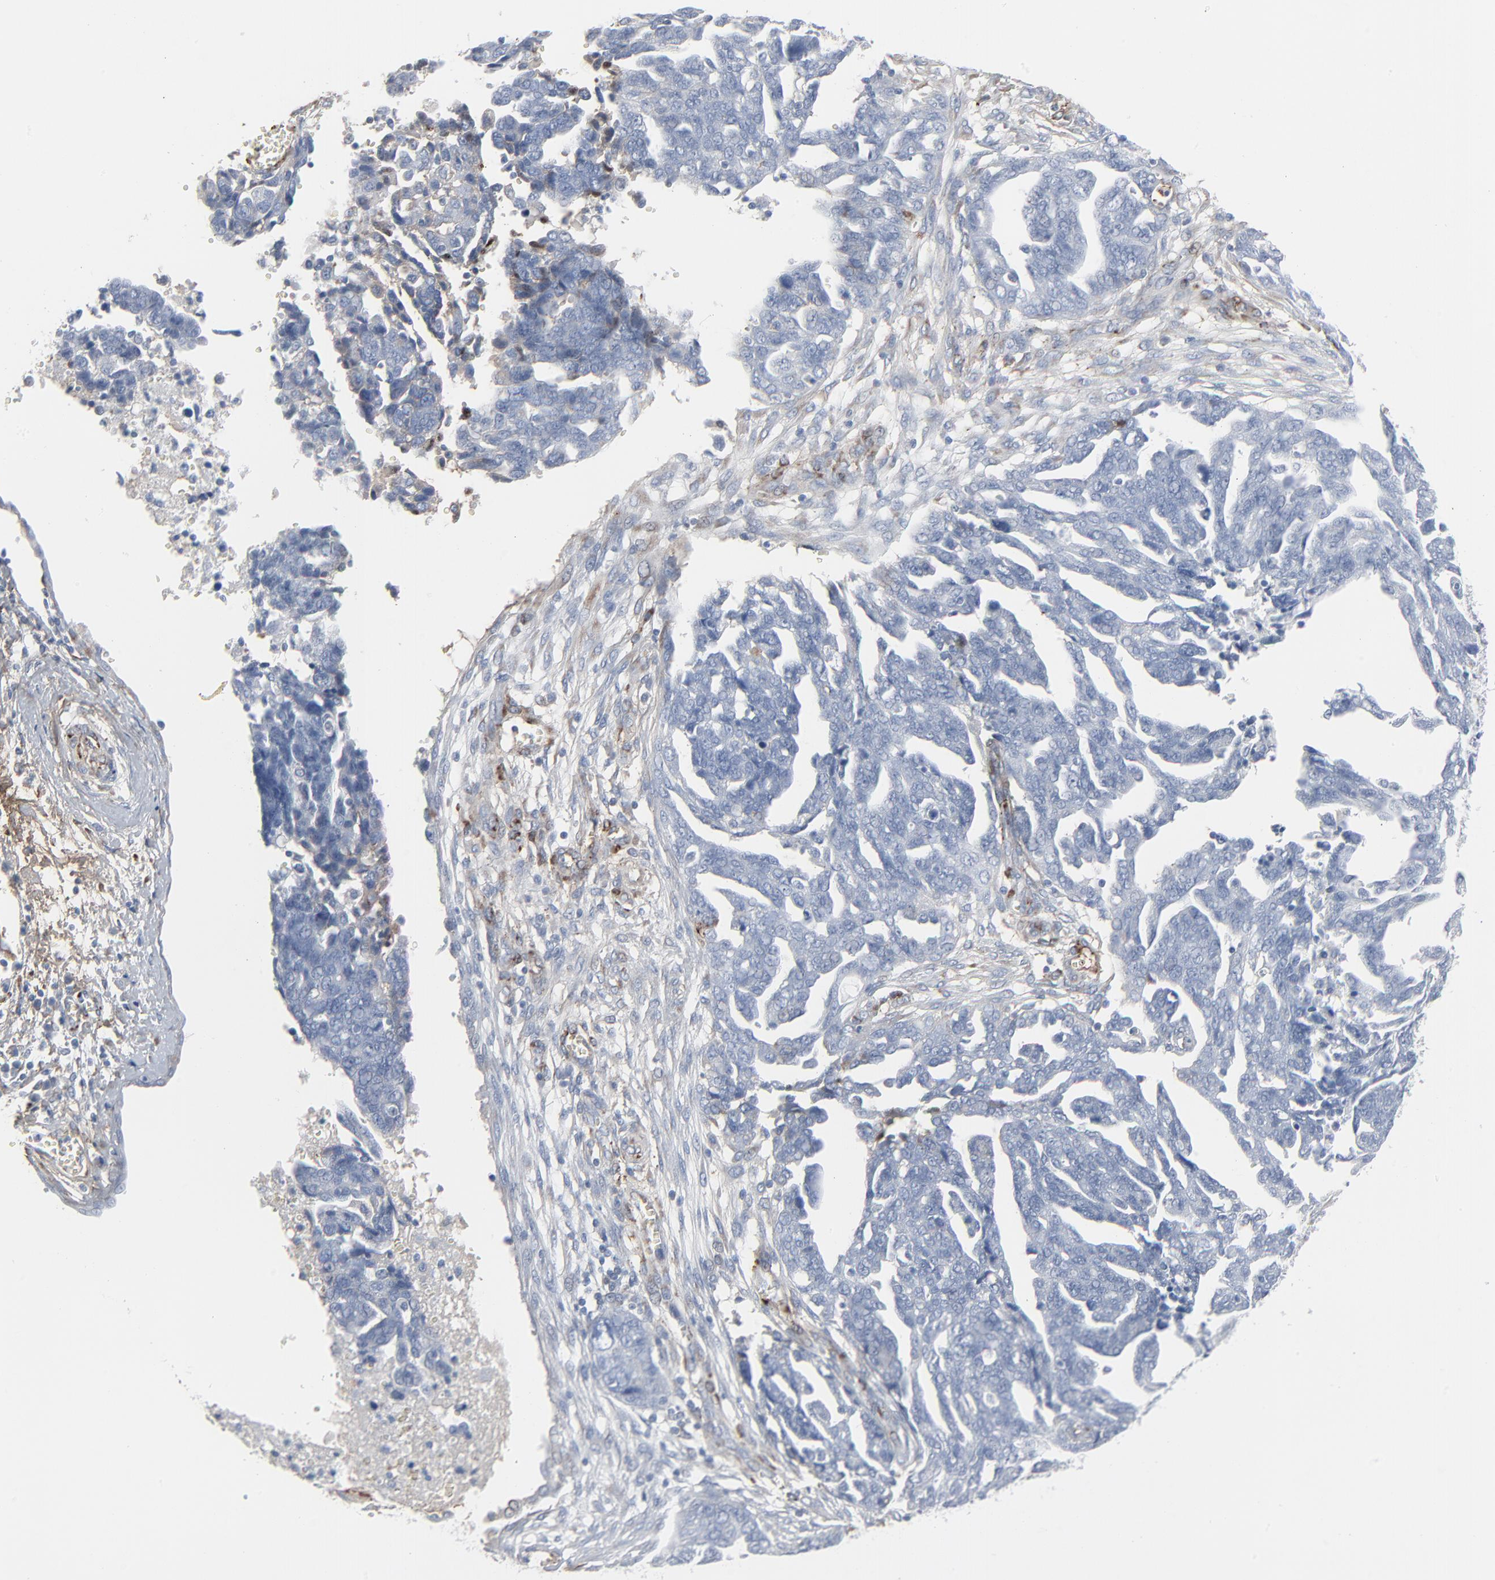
{"staining": {"intensity": "negative", "quantity": "none", "location": "none"}, "tissue": "ovarian cancer", "cell_type": "Tumor cells", "image_type": "cancer", "snomed": [{"axis": "morphology", "description": "Normal tissue, NOS"}, {"axis": "morphology", "description": "Cystadenocarcinoma, serous, NOS"}, {"axis": "topography", "description": "Fallopian tube"}, {"axis": "topography", "description": "Ovary"}], "caption": "The IHC histopathology image has no significant staining in tumor cells of ovarian cancer (serous cystadenocarcinoma) tissue.", "gene": "BGN", "patient": {"sex": "female", "age": 56}}